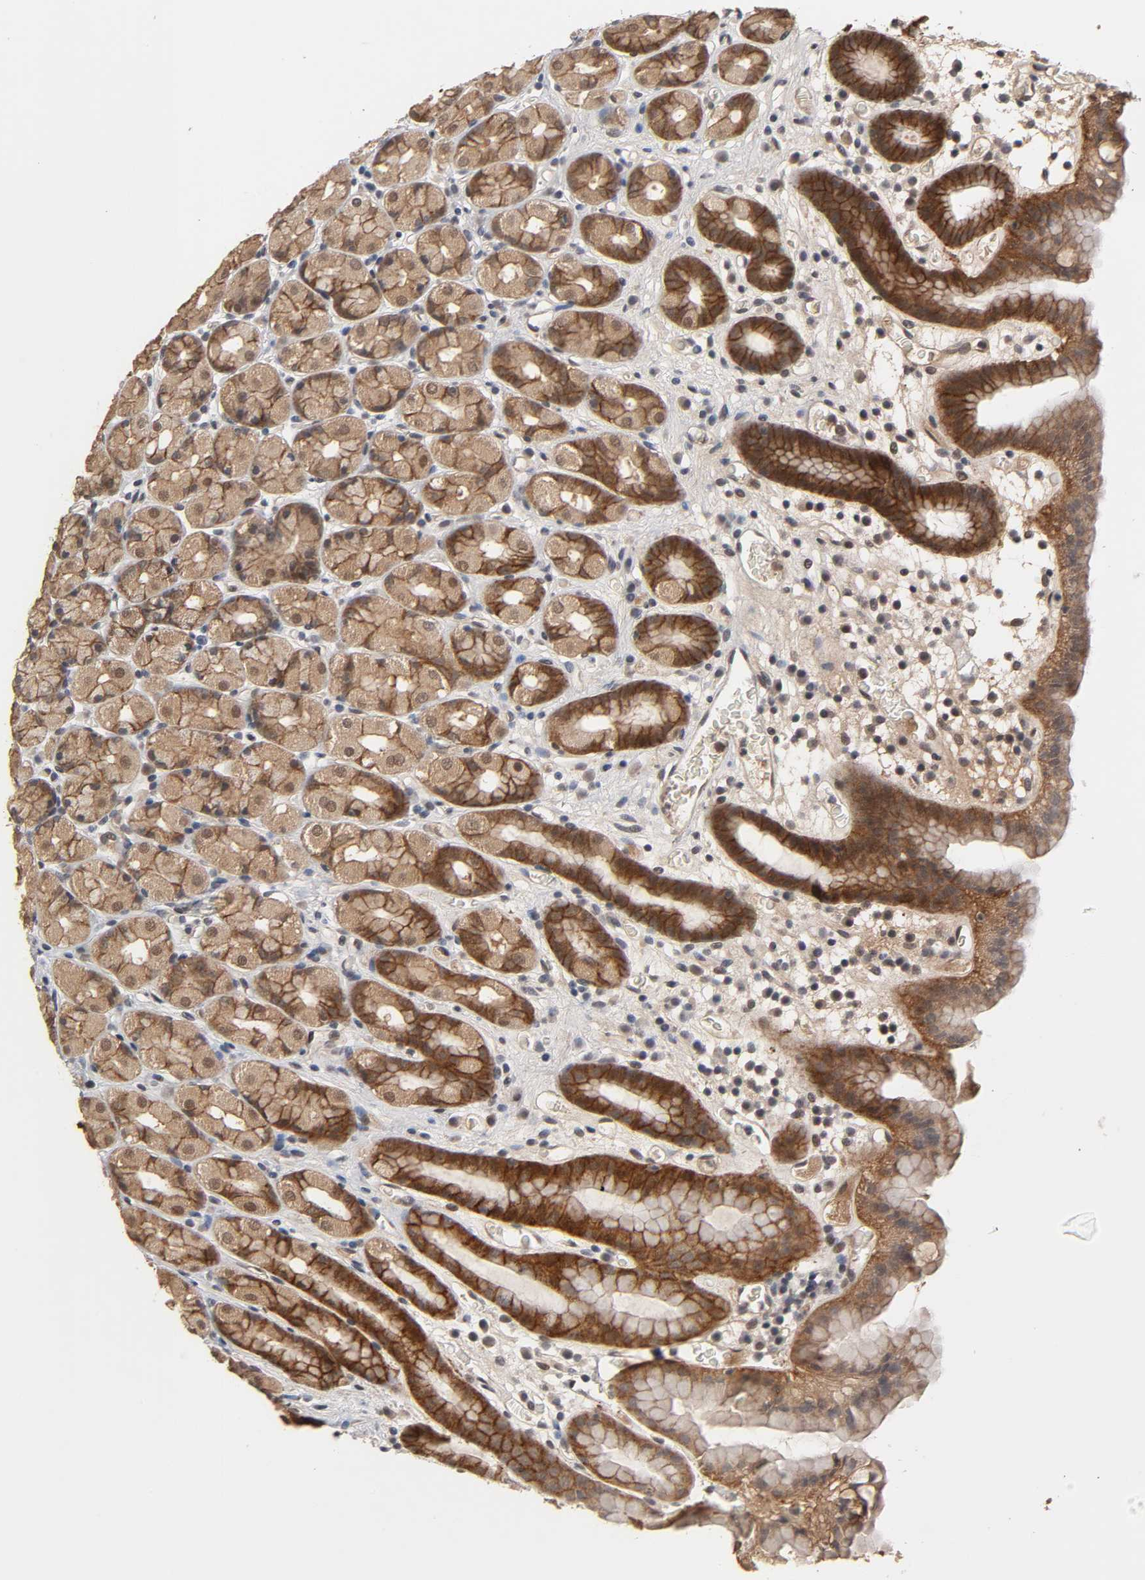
{"staining": {"intensity": "strong", "quantity": ">75%", "location": "cytoplasmic/membranous"}, "tissue": "stomach", "cell_type": "Glandular cells", "image_type": "normal", "snomed": [{"axis": "morphology", "description": "Normal tissue, NOS"}, {"axis": "topography", "description": "Stomach, upper"}], "caption": "Human stomach stained for a protein (brown) exhibits strong cytoplasmic/membranous positive expression in approximately >75% of glandular cells.", "gene": "HTR1E", "patient": {"sex": "male", "age": 68}}